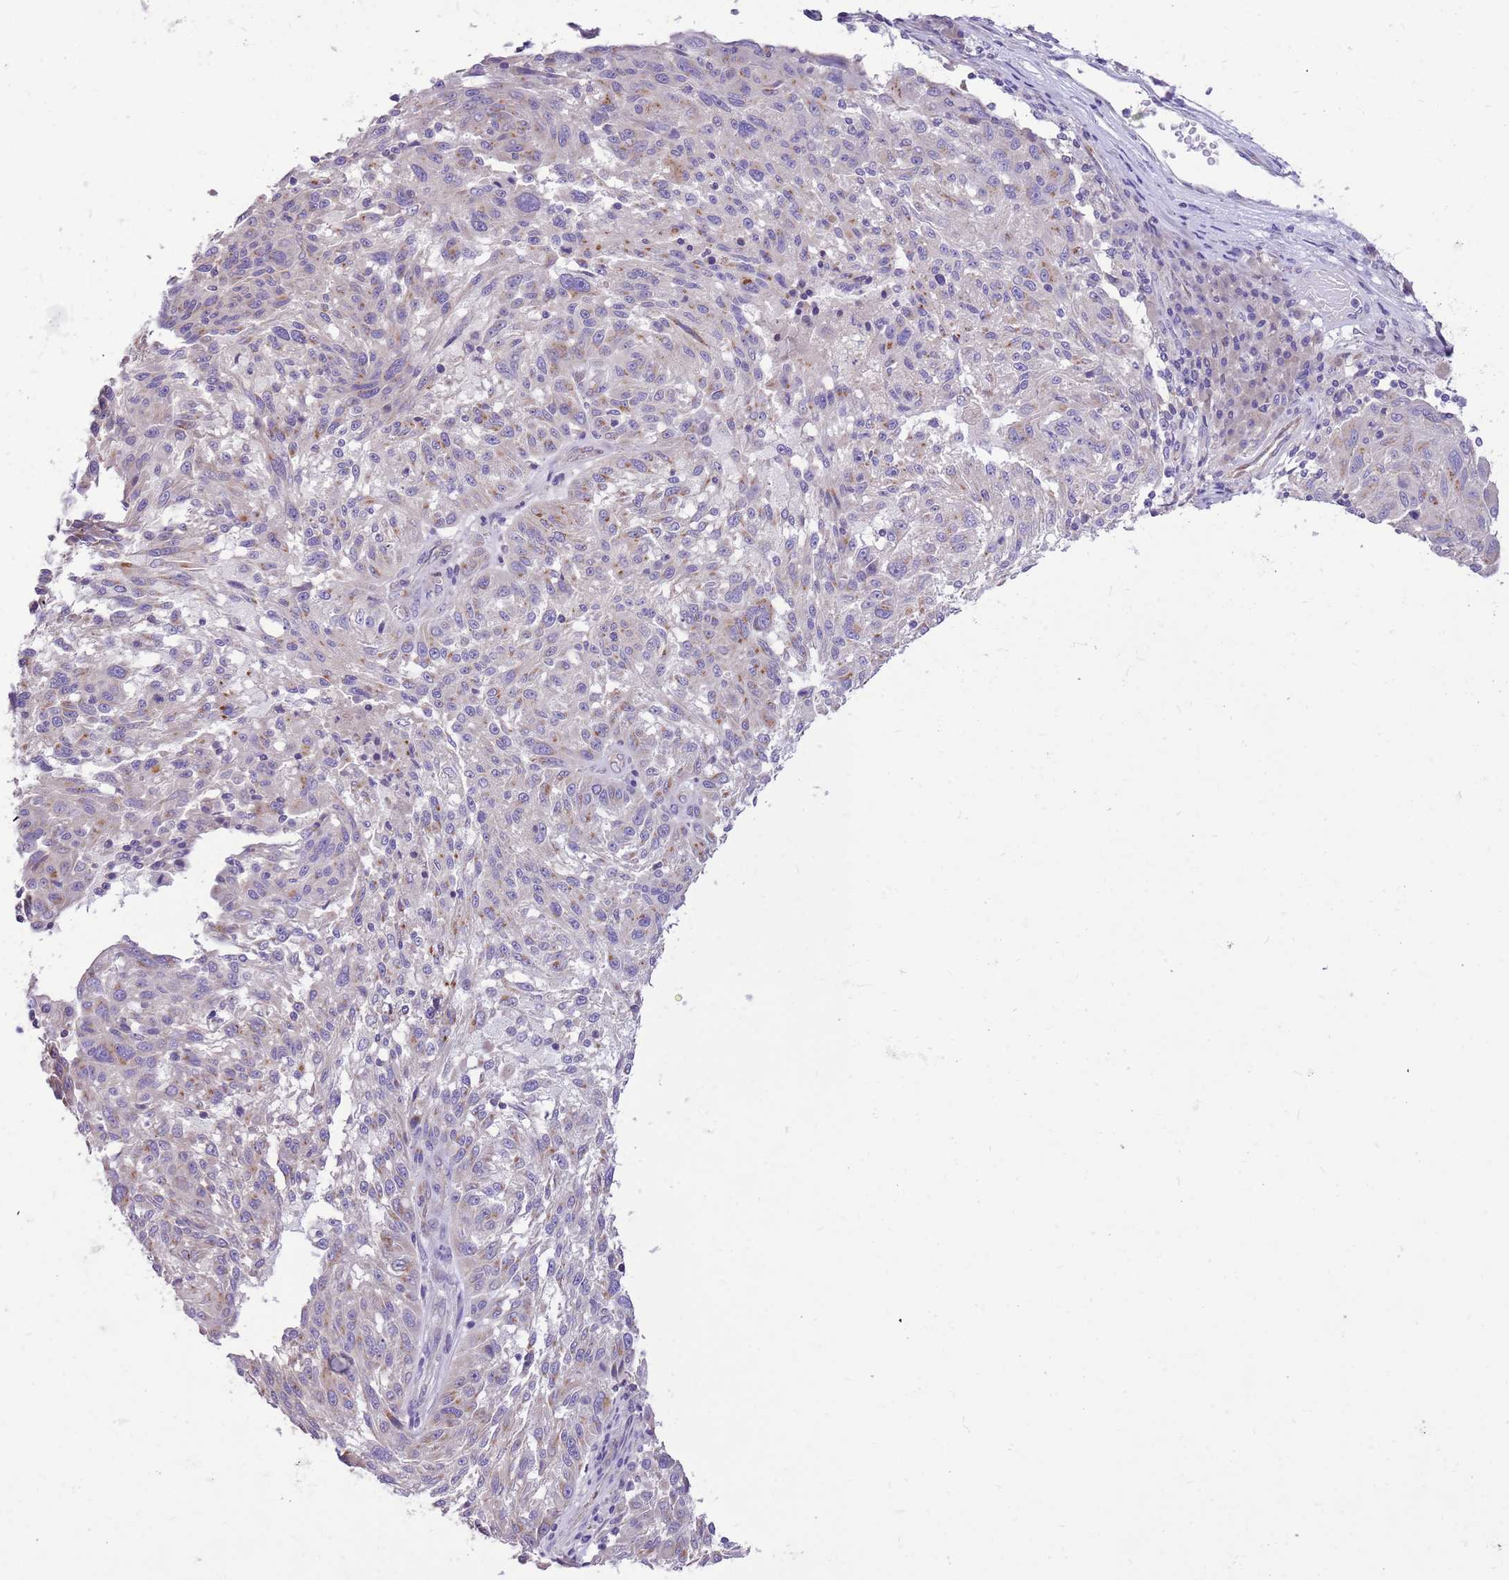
{"staining": {"intensity": "weak", "quantity": "<25%", "location": "cytoplasmic/membranous"}, "tissue": "melanoma", "cell_type": "Tumor cells", "image_type": "cancer", "snomed": [{"axis": "morphology", "description": "Malignant melanoma, NOS"}, {"axis": "topography", "description": "Skin"}], "caption": "This micrograph is of malignant melanoma stained with immunohistochemistry (IHC) to label a protein in brown with the nuclei are counter-stained blue. There is no positivity in tumor cells. The staining was performed using DAB to visualize the protein expression in brown, while the nuclei were stained in blue with hematoxylin (Magnification: 20x).", "gene": "GLCE", "patient": {"sex": "male", "age": 53}}